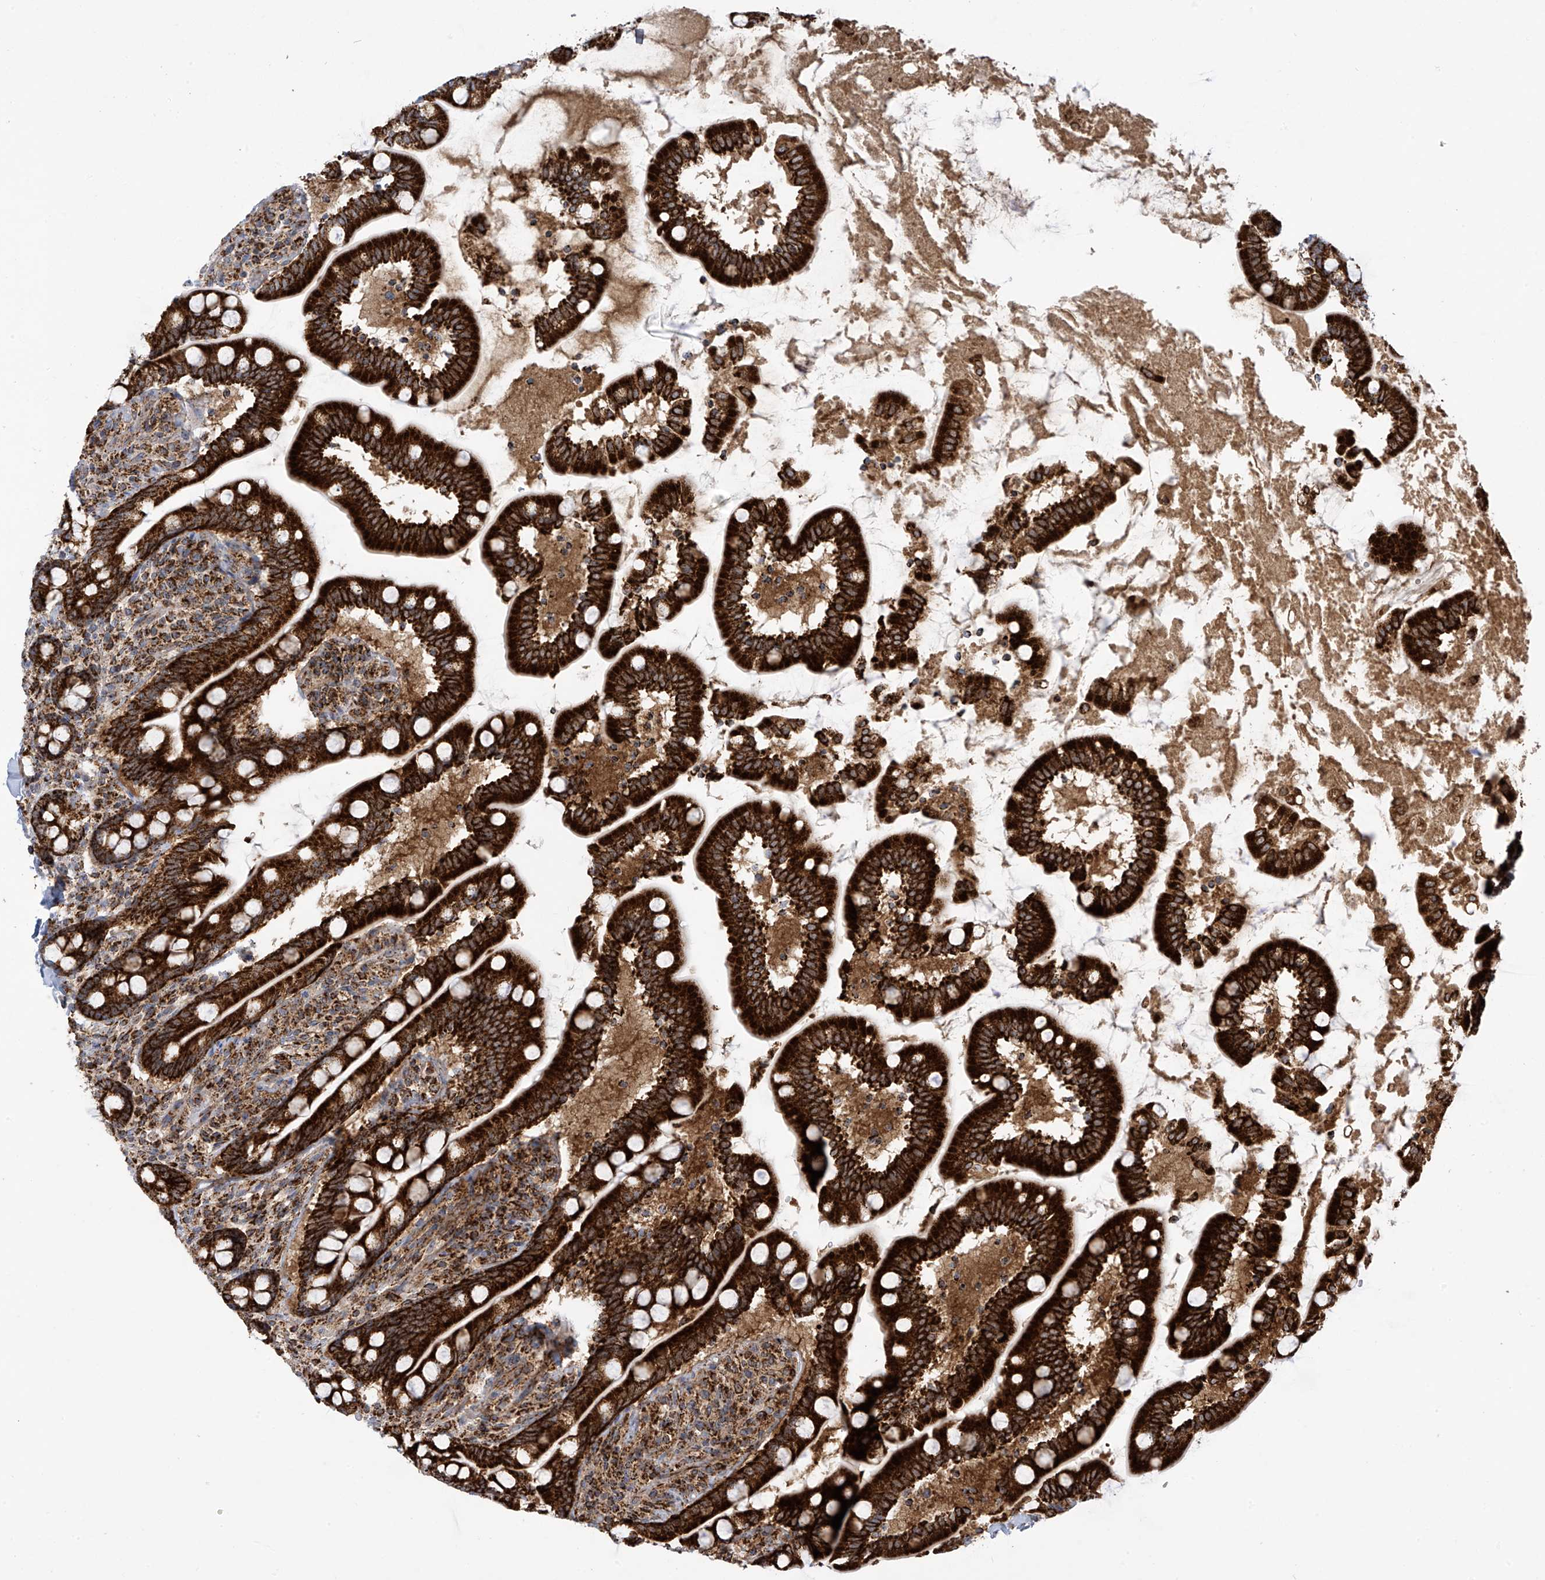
{"staining": {"intensity": "strong", "quantity": ">75%", "location": "cytoplasmic/membranous"}, "tissue": "small intestine", "cell_type": "Glandular cells", "image_type": "normal", "snomed": [{"axis": "morphology", "description": "Normal tissue, NOS"}, {"axis": "topography", "description": "Small intestine"}], "caption": "Normal small intestine shows strong cytoplasmic/membranous positivity in about >75% of glandular cells, visualized by immunohistochemistry. (DAB (3,3'-diaminobenzidine) IHC with brightfield microscopy, high magnification).", "gene": "COX10", "patient": {"sex": "female", "age": 64}}